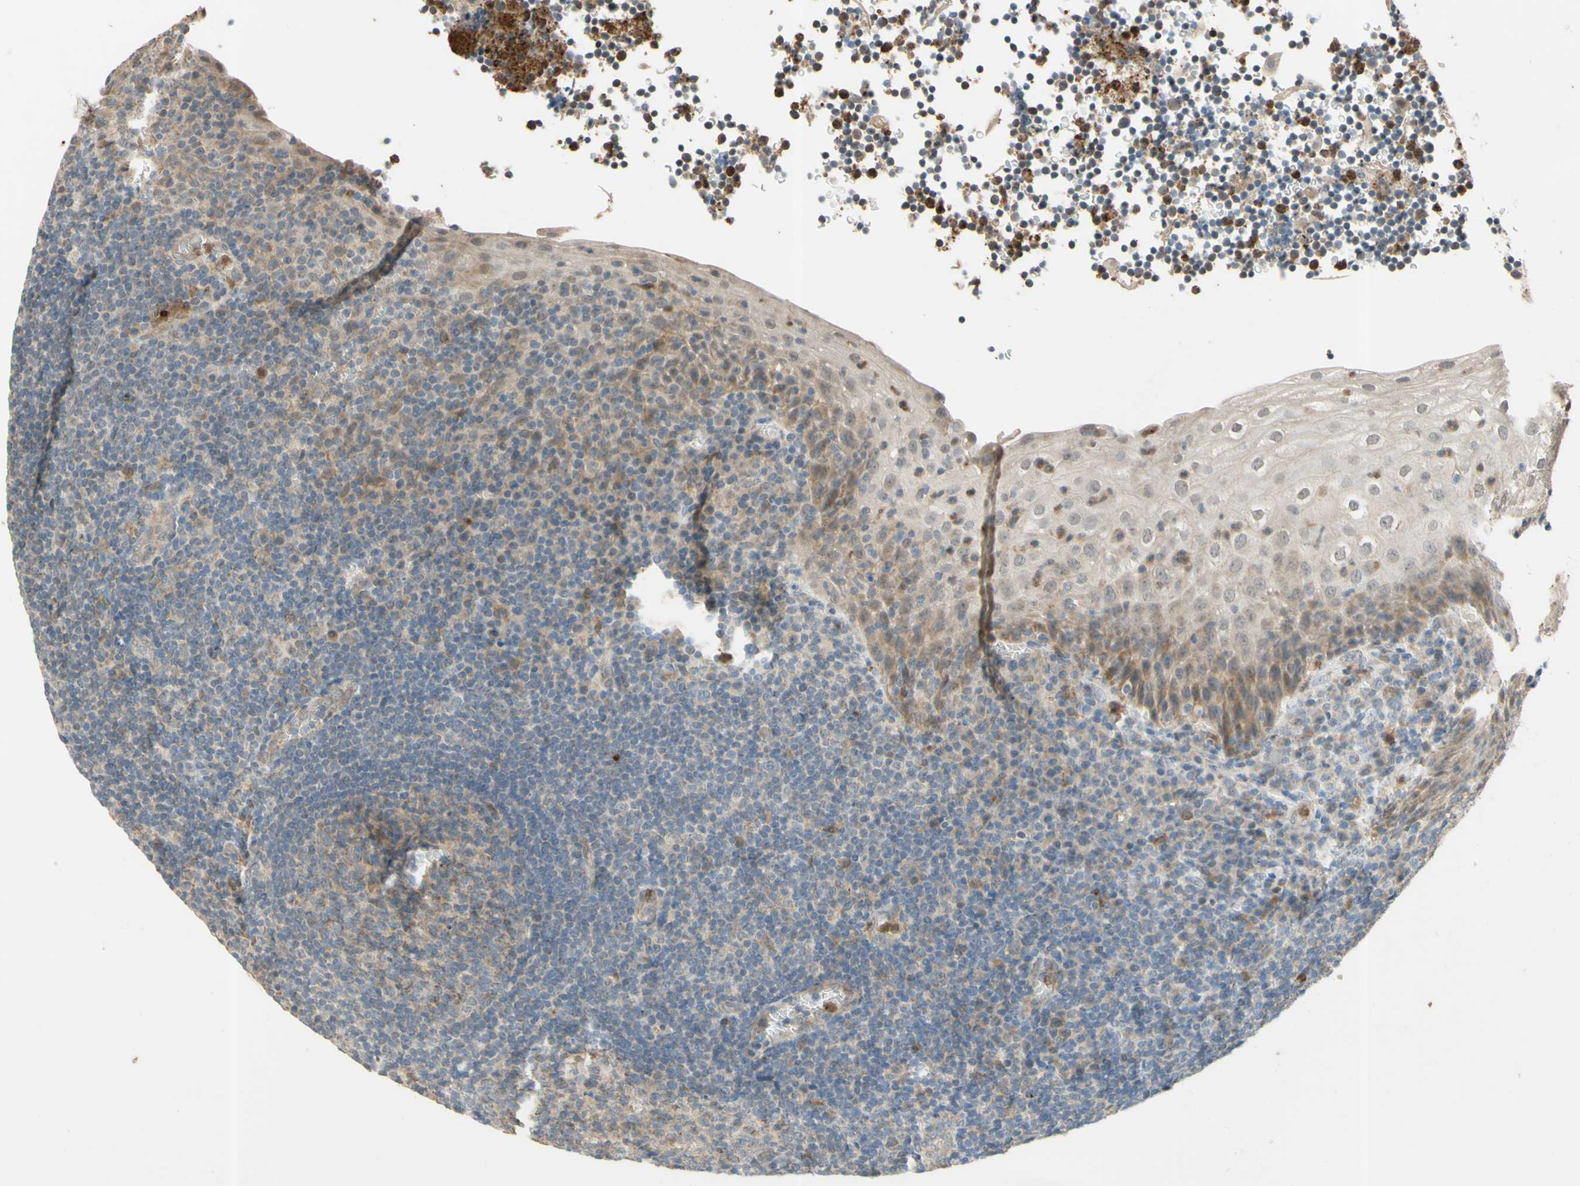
{"staining": {"intensity": "weak", "quantity": ">75%", "location": "cytoplasmic/membranous"}, "tissue": "tonsil", "cell_type": "Germinal center cells", "image_type": "normal", "snomed": [{"axis": "morphology", "description": "Normal tissue, NOS"}, {"axis": "topography", "description": "Tonsil"}], "caption": "Immunohistochemical staining of benign human tonsil reveals weak cytoplasmic/membranous protein expression in approximately >75% of germinal center cells.", "gene": "GATA1", "patient": {"sex": "male", "age": 37}}